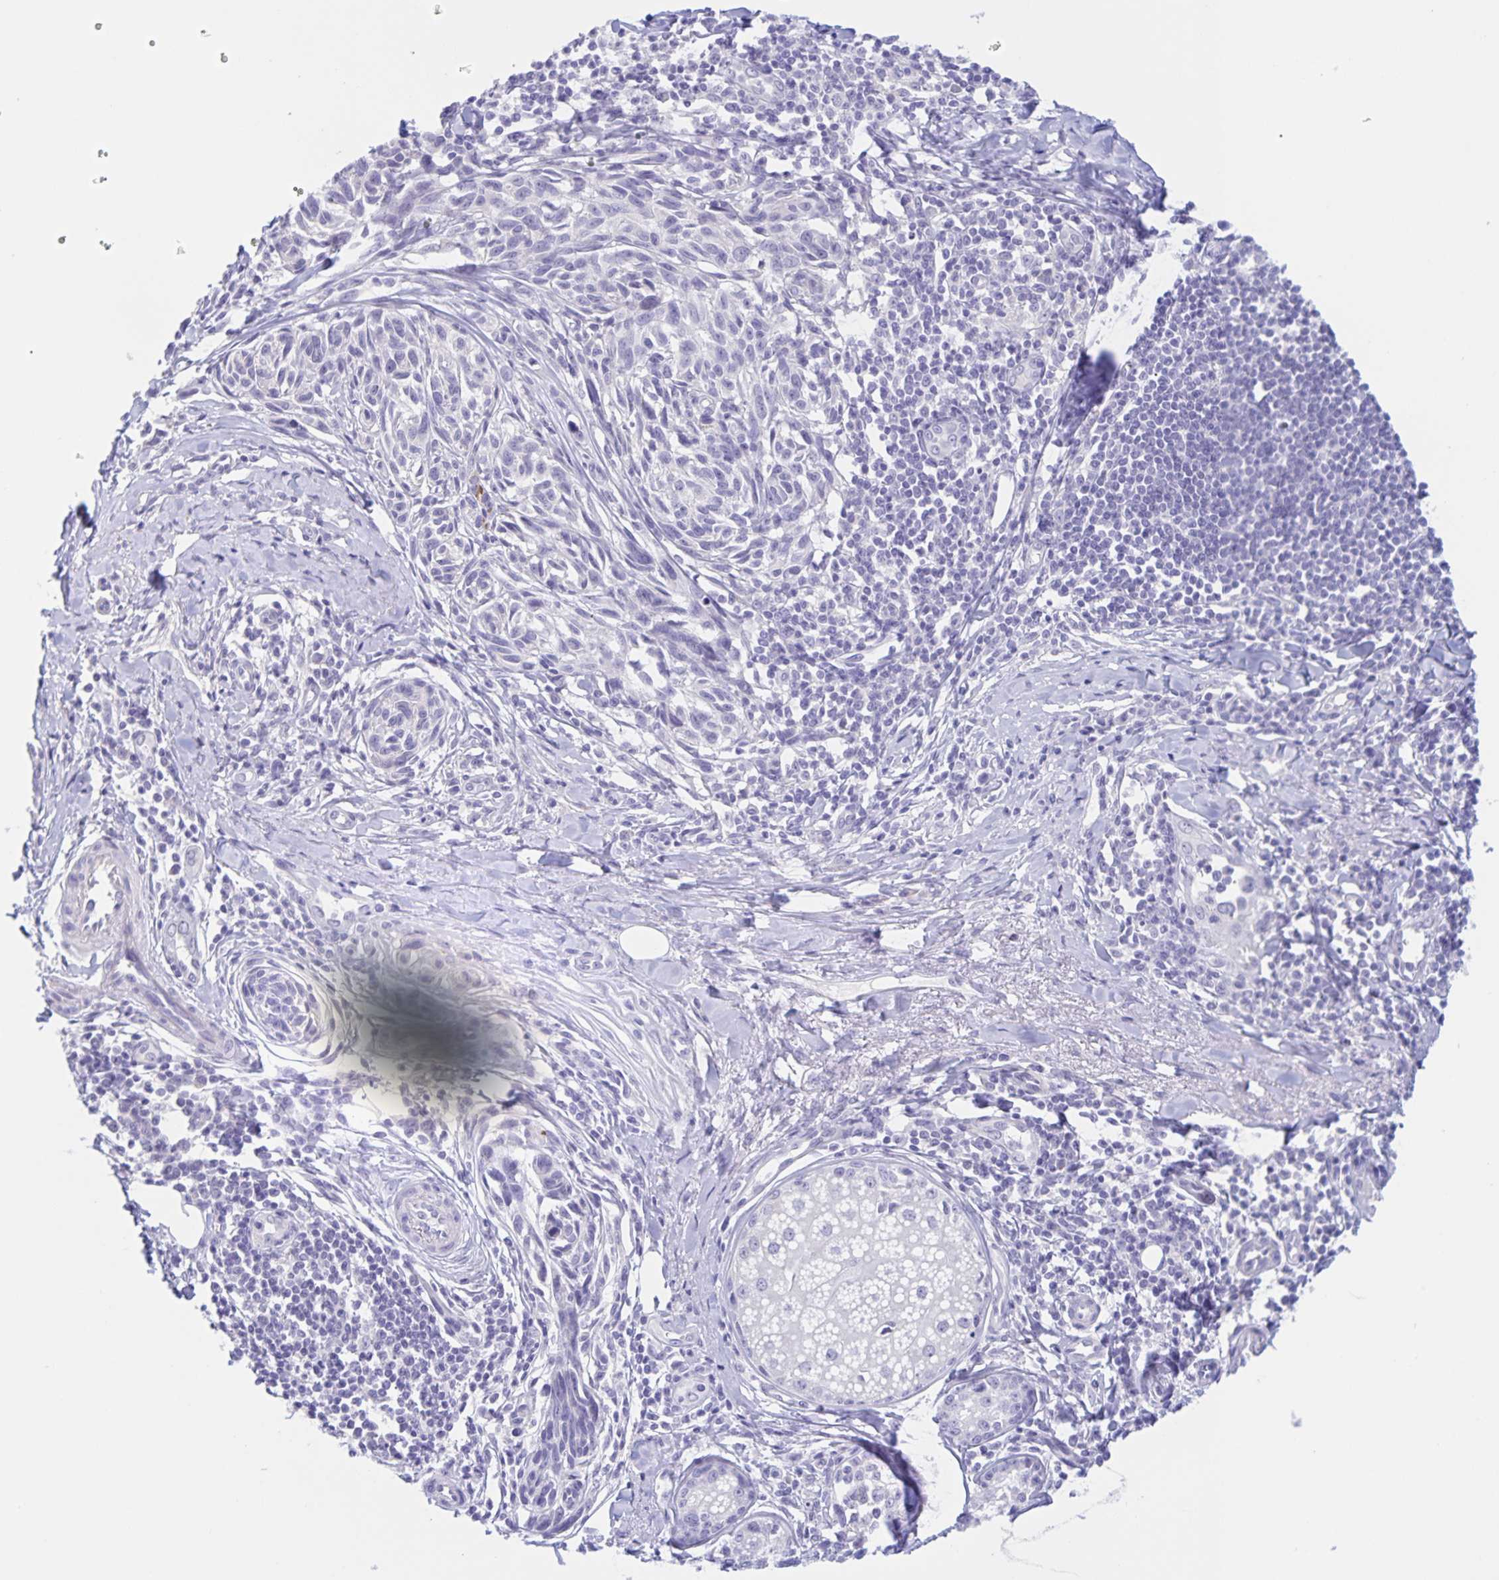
{"staining": {"intensity": "negative", "quantity": "none", "location": "none"}, "tissue": "melanoma", "cell_type": "Tumor cells", "image_type": "cancer", "snomed": [{"axis": "morphology", "description": "Malignant melanoma, NOS"}, {"axis": "topography", "description": "Skin"}], "caption": "High power microscopy image of an immunohistochemistry histopathology image of malignant melanoma, revealing no significant expression in tumor cells.", "gene": "DMGDH", "patient": {"sex": "female", "age": 86}}